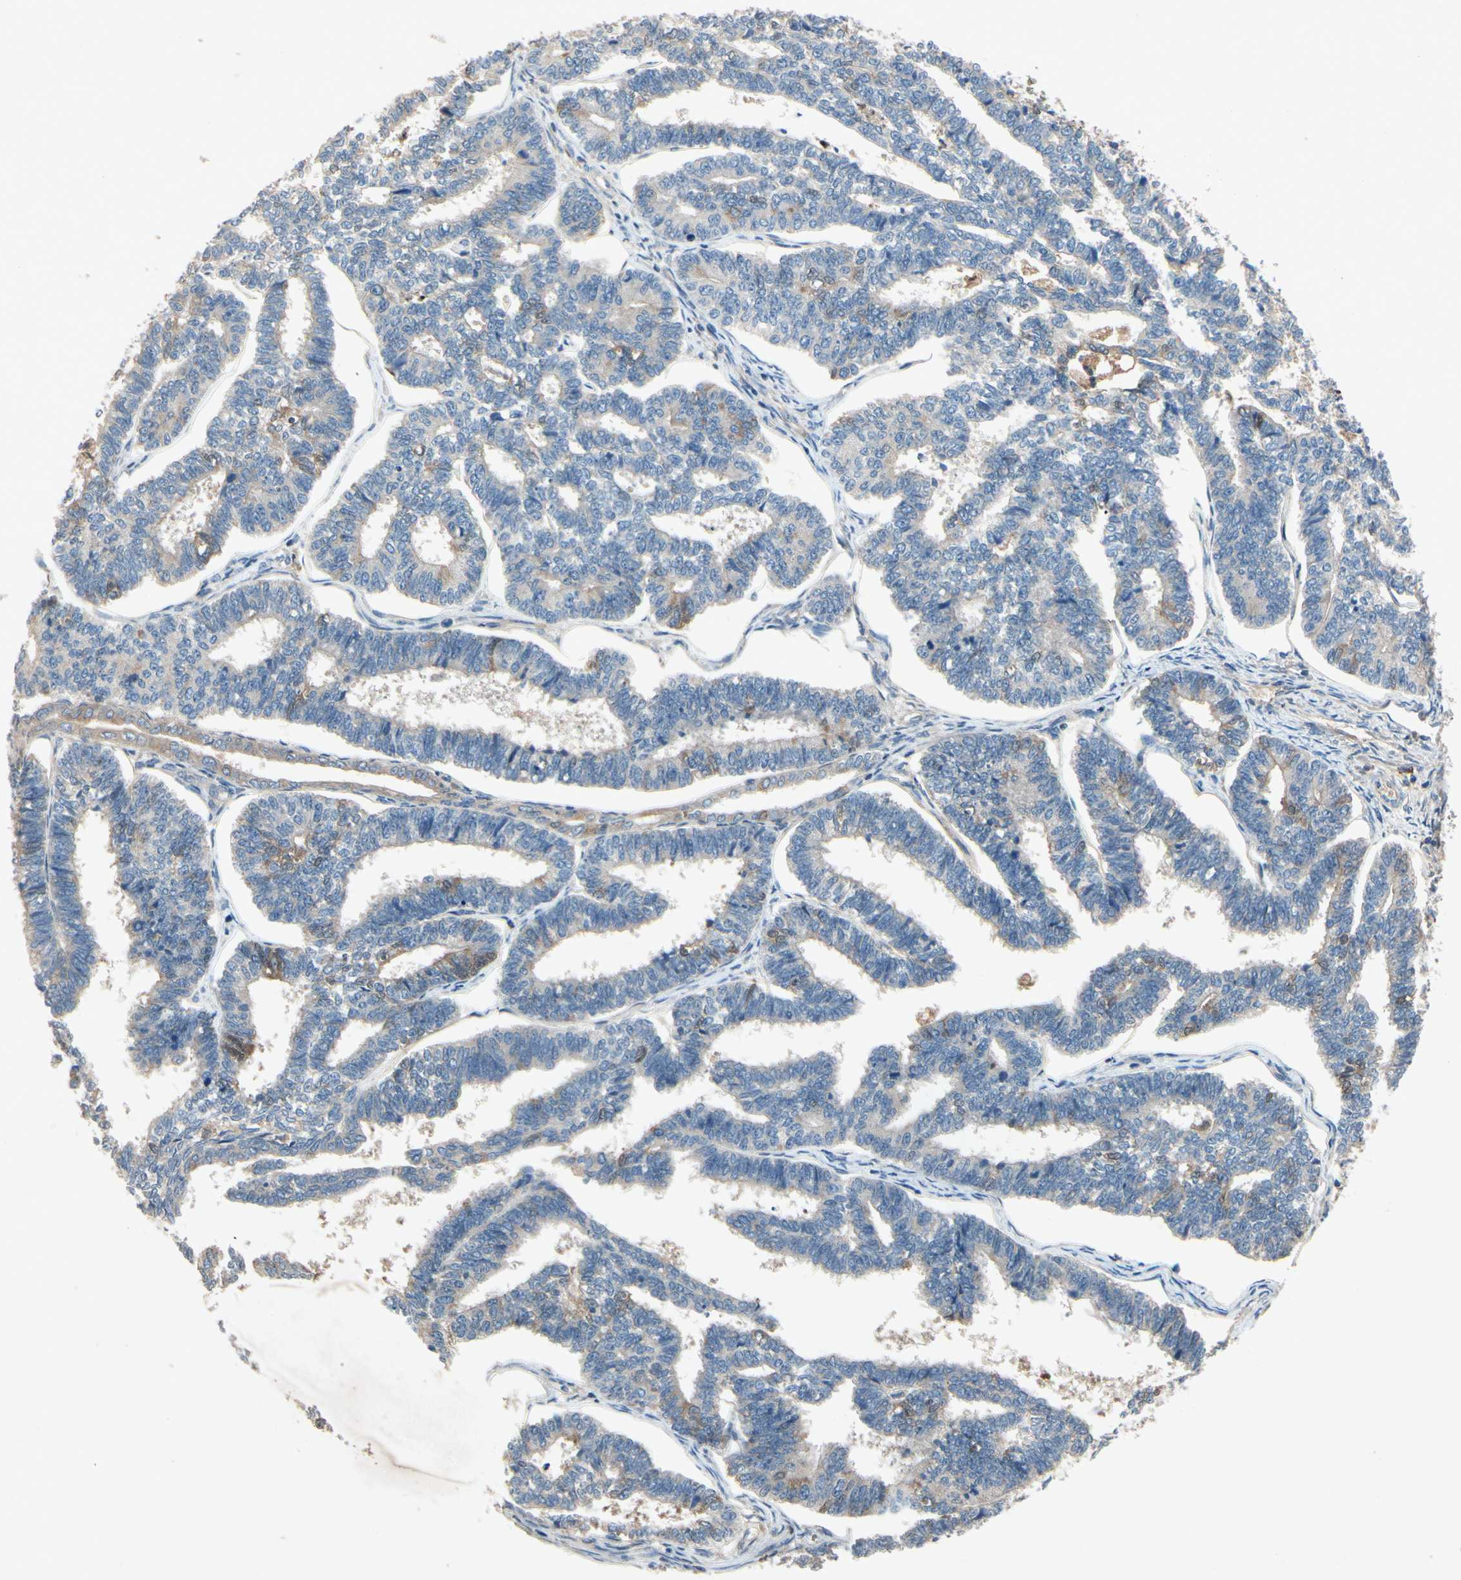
{"staining": {"intensity": "weak", "quantity": "25%-75%", "location": "cytoplasmic/membranous"}, "tissue": "endometrial cancer", "cell_type": "Tumor cells", "image_type": "cancer", "snomed": [{"axis": "morphology", "description": "Adenocarcinoma, NOS"}, {"axis": "topography", "description": "Endometrium"}], "caption": "IHC histopathology image of human adenocarcinoma (endometrial) stained for a protein (brown), which shows low levels of weak cytoplasmic/membranous staining in approximately 25%-75% of tumor cells.", "gene": "IL1RL1", "patient": {"sex": "female", "age": 70}}